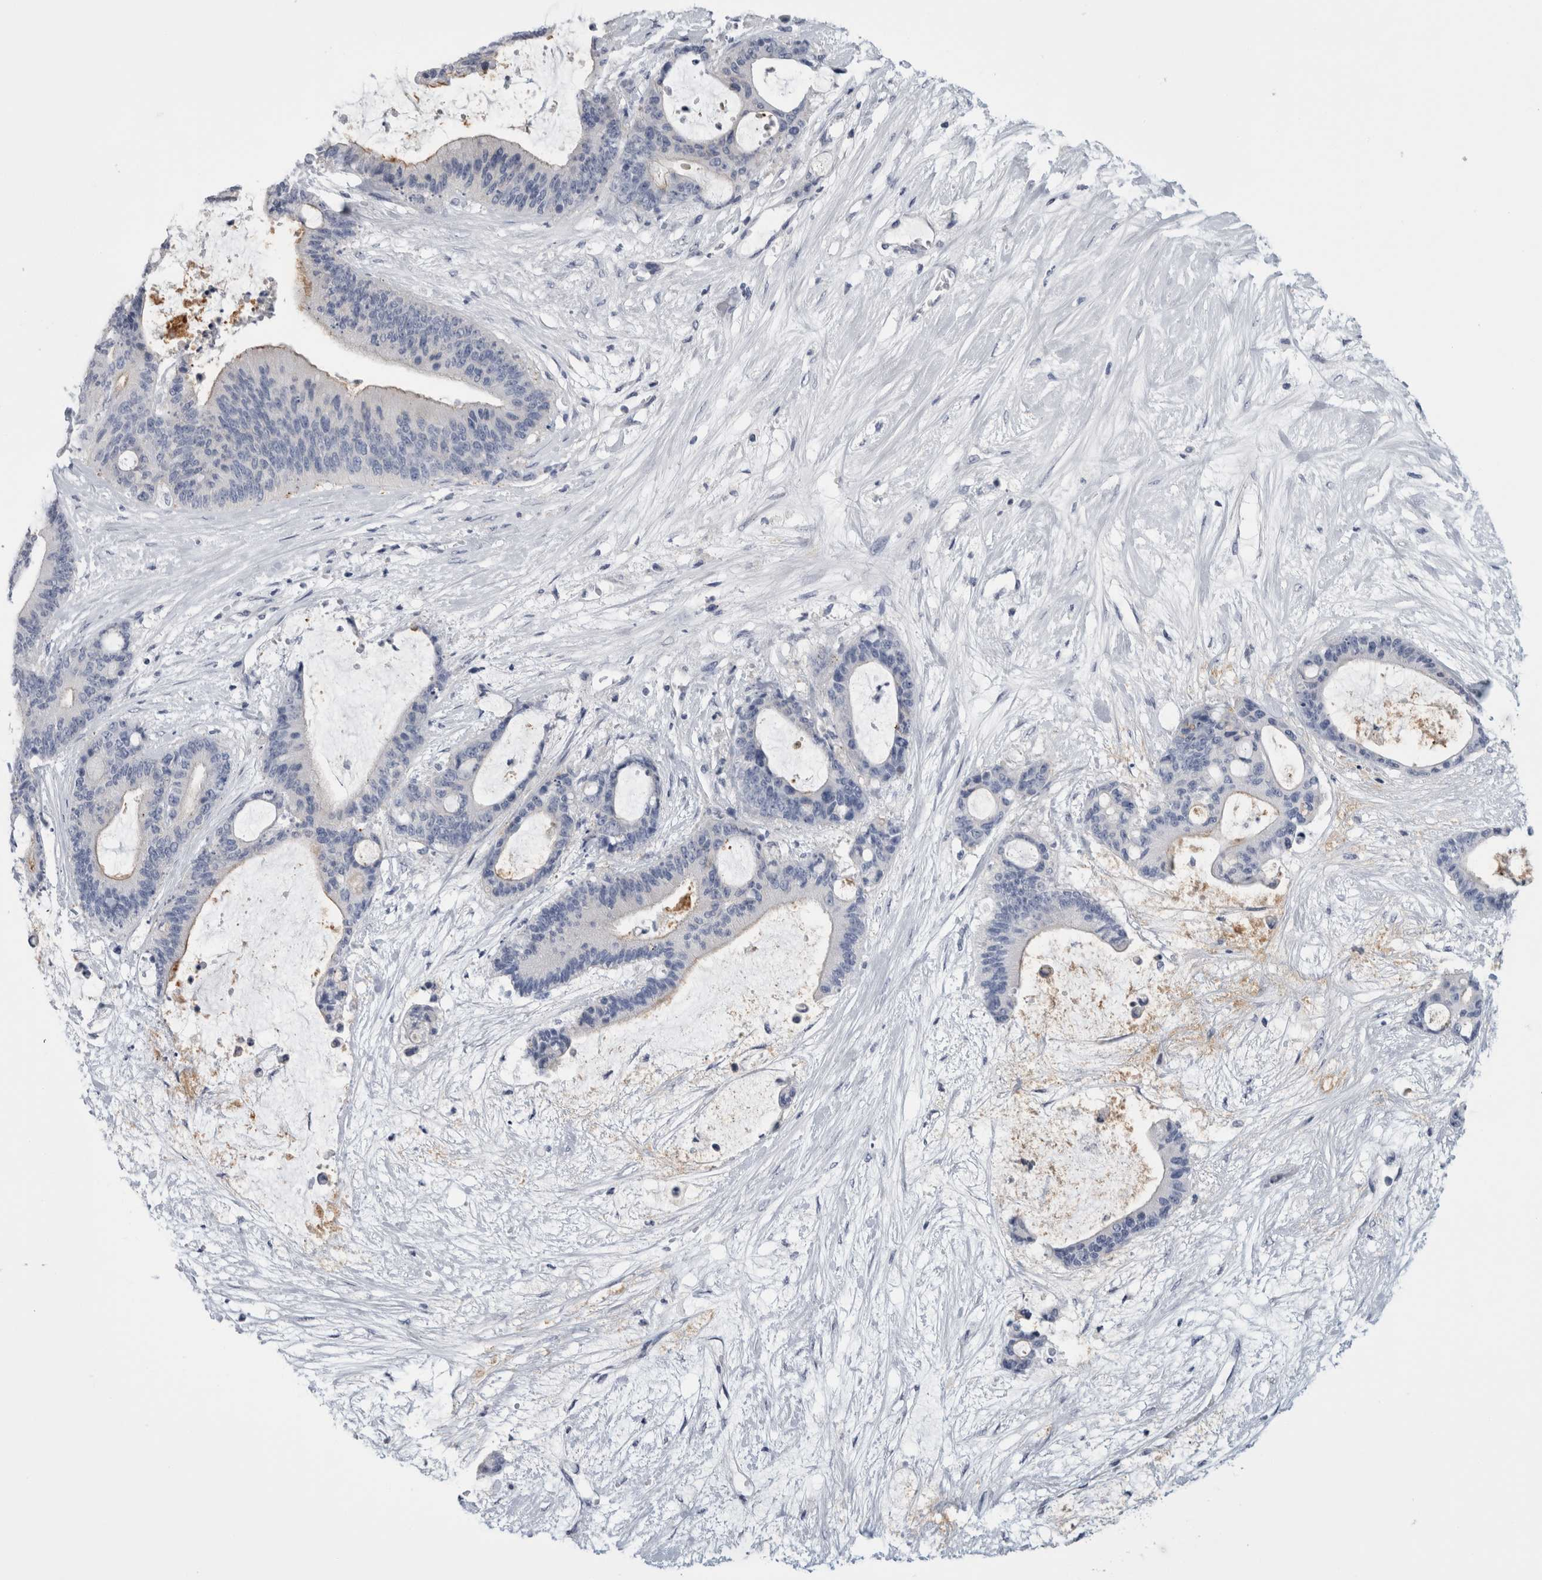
{"staining": {"intensity": "negative", "quantity": "none", "location": "none"}, "tissue": "liver cancer", "cell_type": "Tumor cells", "image_type": "cancer", "snomed": [{"axis": "morphology", "description": "Cholangiocarcinoma"}, {"axis": "topography", "description": "Liver"}], "caption": "A micrograph of liver cancer stained for a protein shows no brown staining in tumor cells.", "gene": "ANKFY1", "patient": {"sex": "female", "age": 73}}